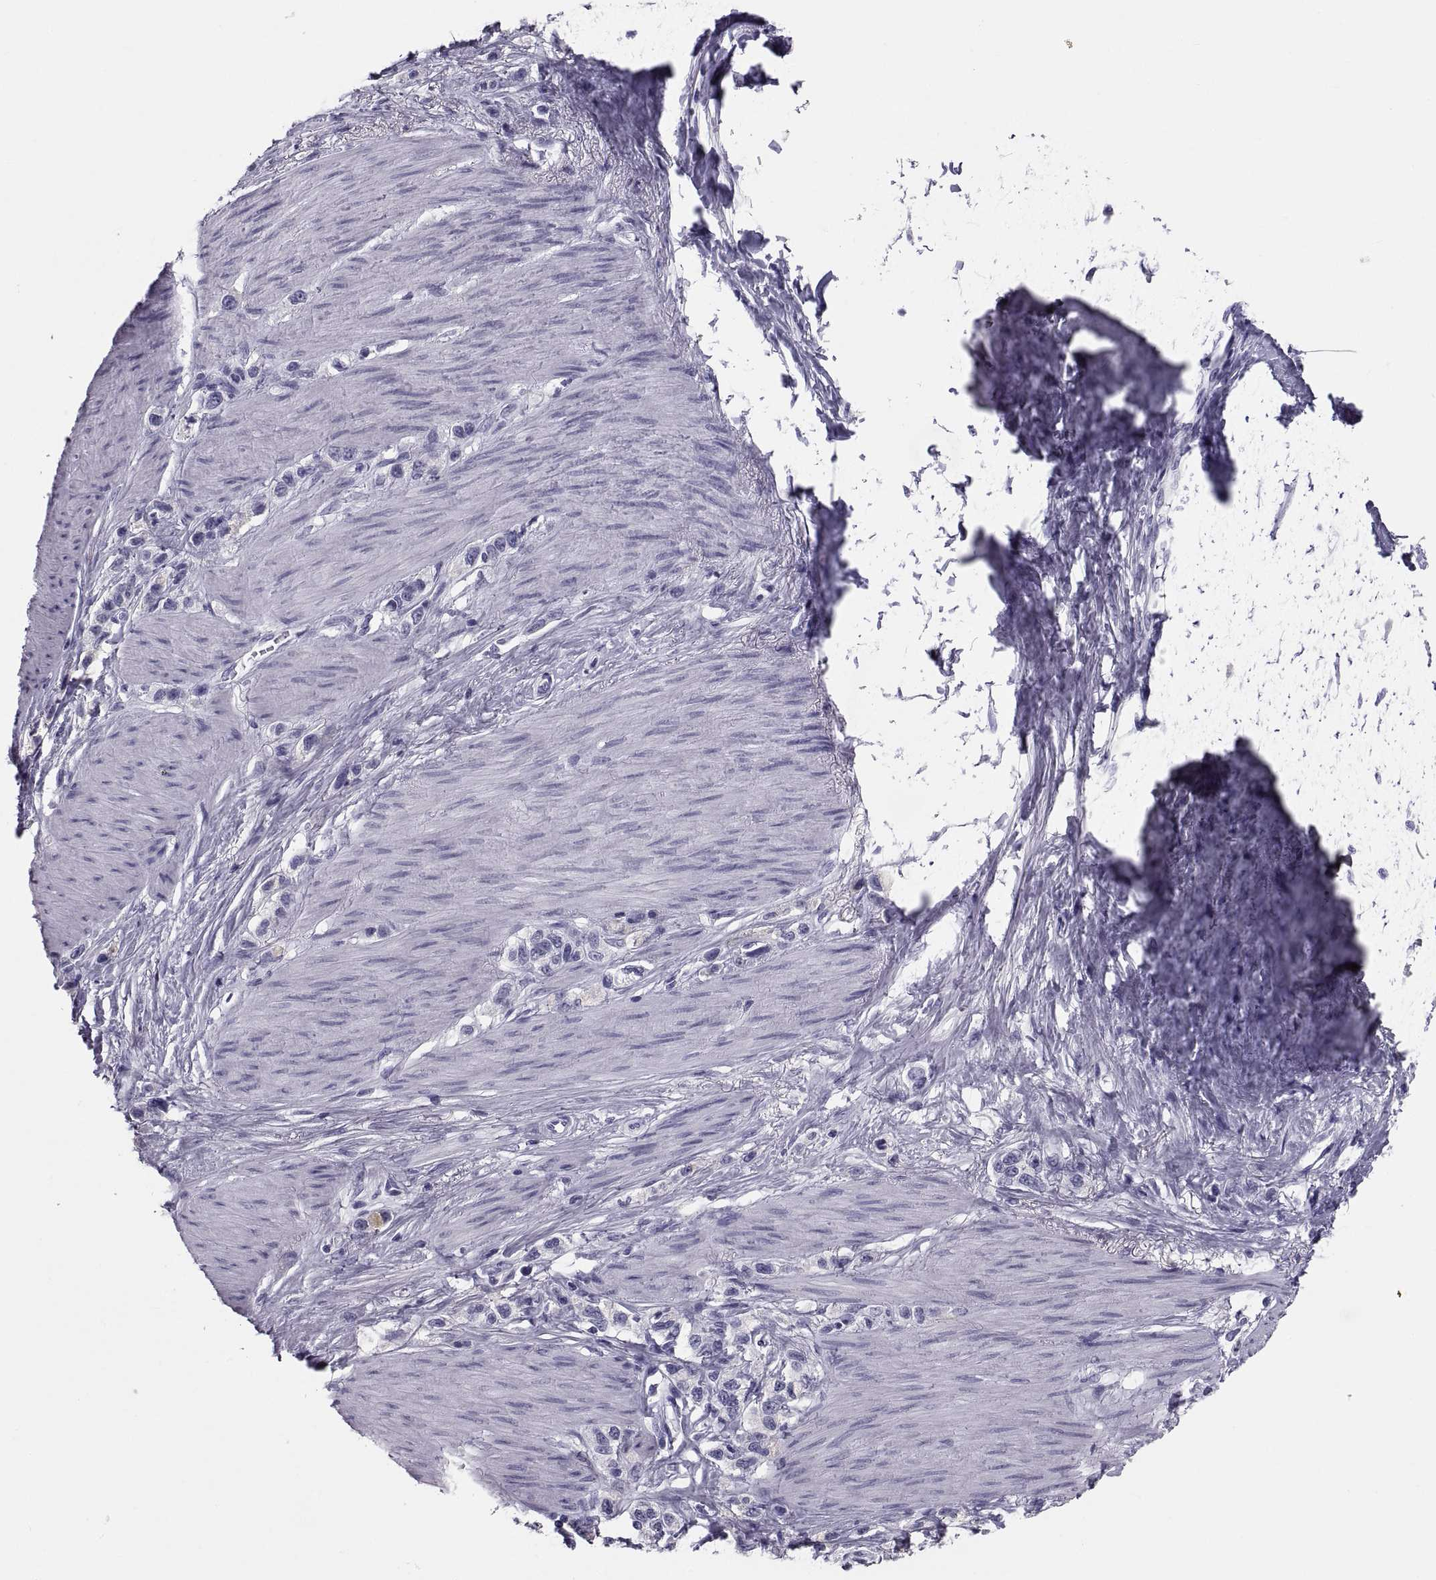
{"staining": {"intensity": "negative", "quantity": "none", "location": "none"}, "tissue": "stomach cancer", "cell_type": "Tumor cells", "image_type": "cancer", "snomed": [{"axis": "morphology", "description": "Normal tissue, NOS"}, {"axis": "morphology", "description": "Adenocarcinoma, NOS"}, {"axis": "morphology", "description": "Adenocarcinoma, High grade"}, {"axis": "topography", "description": "Stomach, upper"}, {"axis": "topography", "description": "Stomach"}], "caption": "This image is of stomach cancer stained with immunohistochemistry to label a protein in brown with the nuclei are counter-stained blue. There is no expression in tumor cells. (DAB (3,3'-diaminobenzidine) immunohistochemistry, high magnification).", "gene": "CRISP1", "patient": {"sex": "female", "age": 65}}